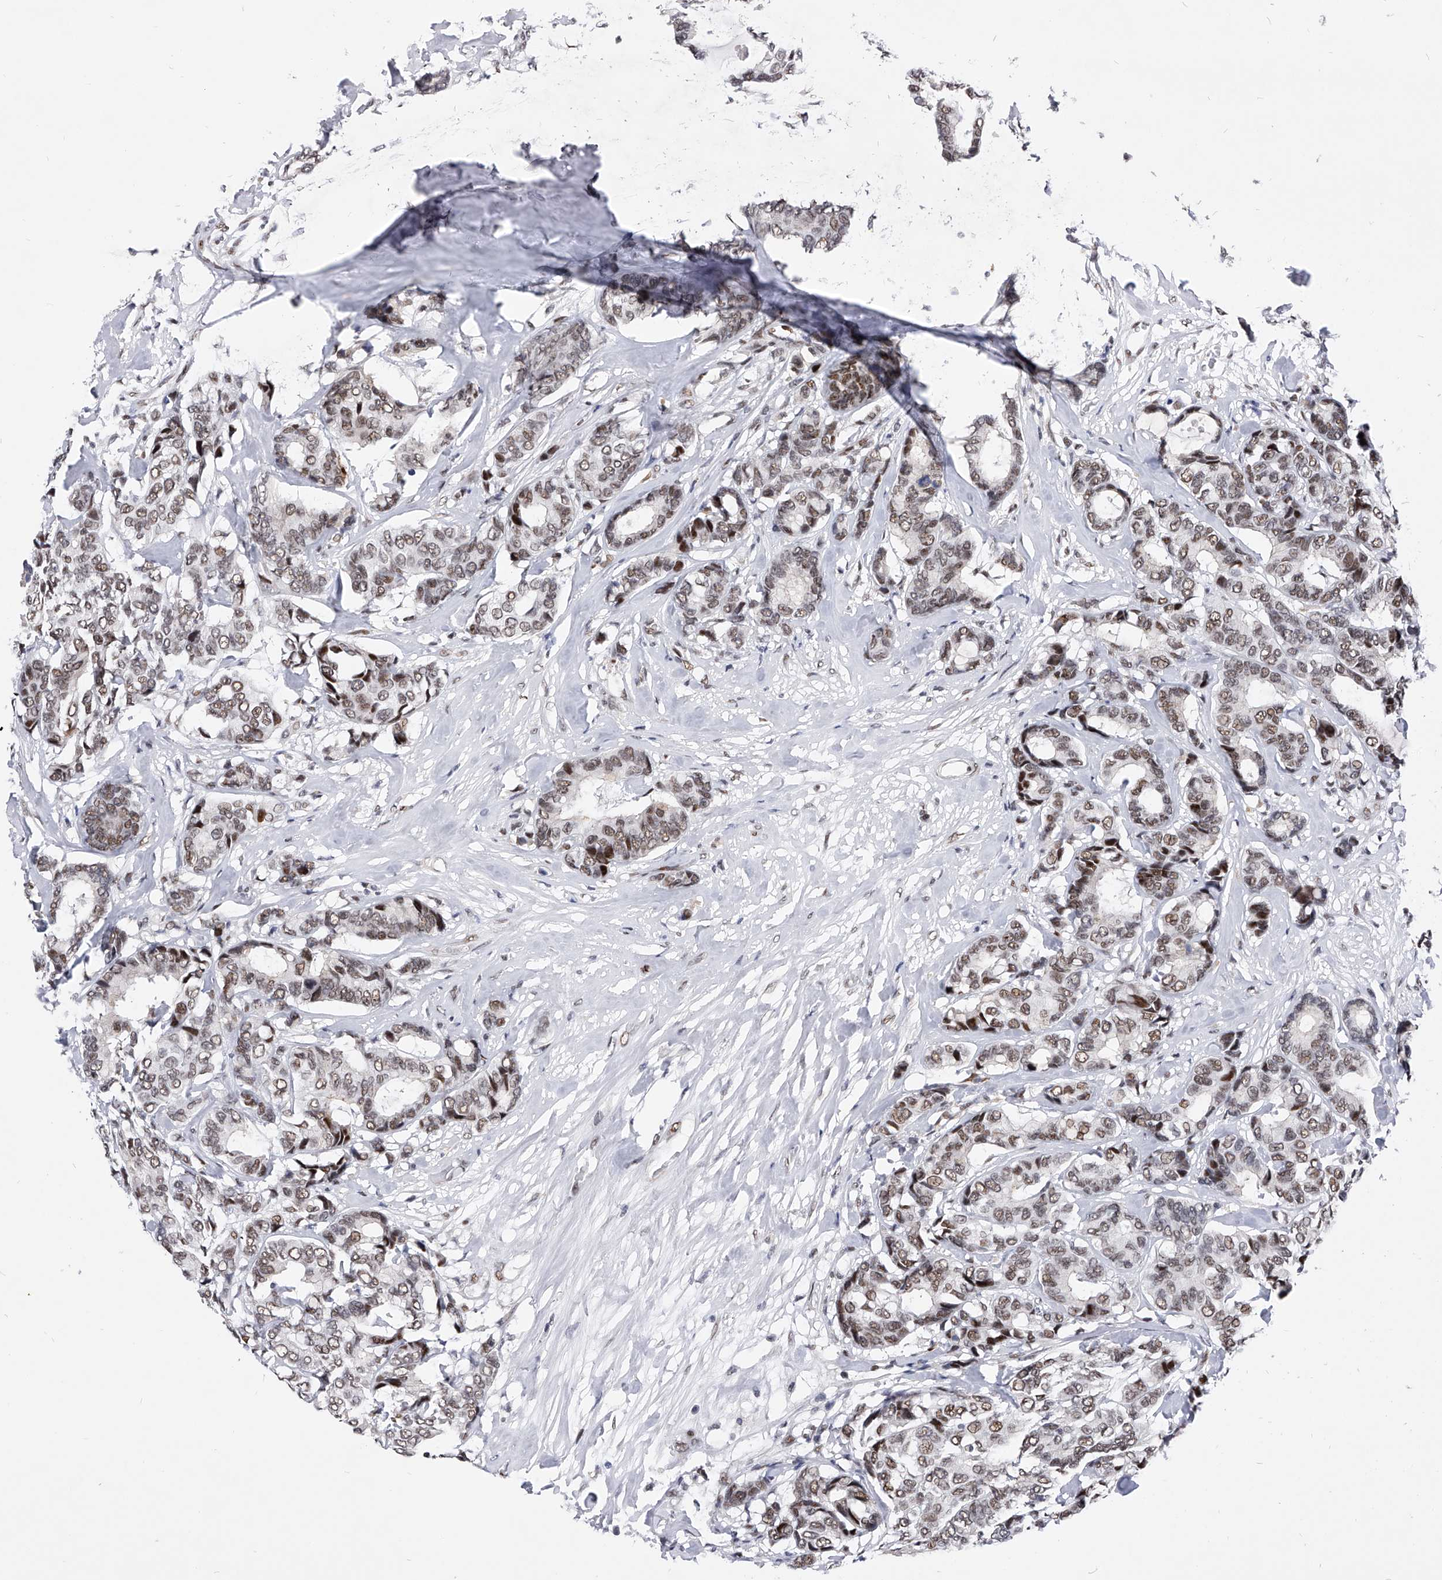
{"staining": {"intensity": "weak", "quantity": ">75%", "location": "nuclear"}, "tissue": "breast cancer", "cell_type": "Tumor cells", "image_type": "cancer", "snomed": [{"axis": "morphology", "description": "Duct carcinoma"}, {"axis": "topography", "description": "Breast"}], "caption": "A photomicrograph of breast intraductal carcinoma stained for a protein demonstrates weak nuclear brown staining in tumor cells.", "gene": "TESK2", "patient": {"sex": "female", "age": 87}}